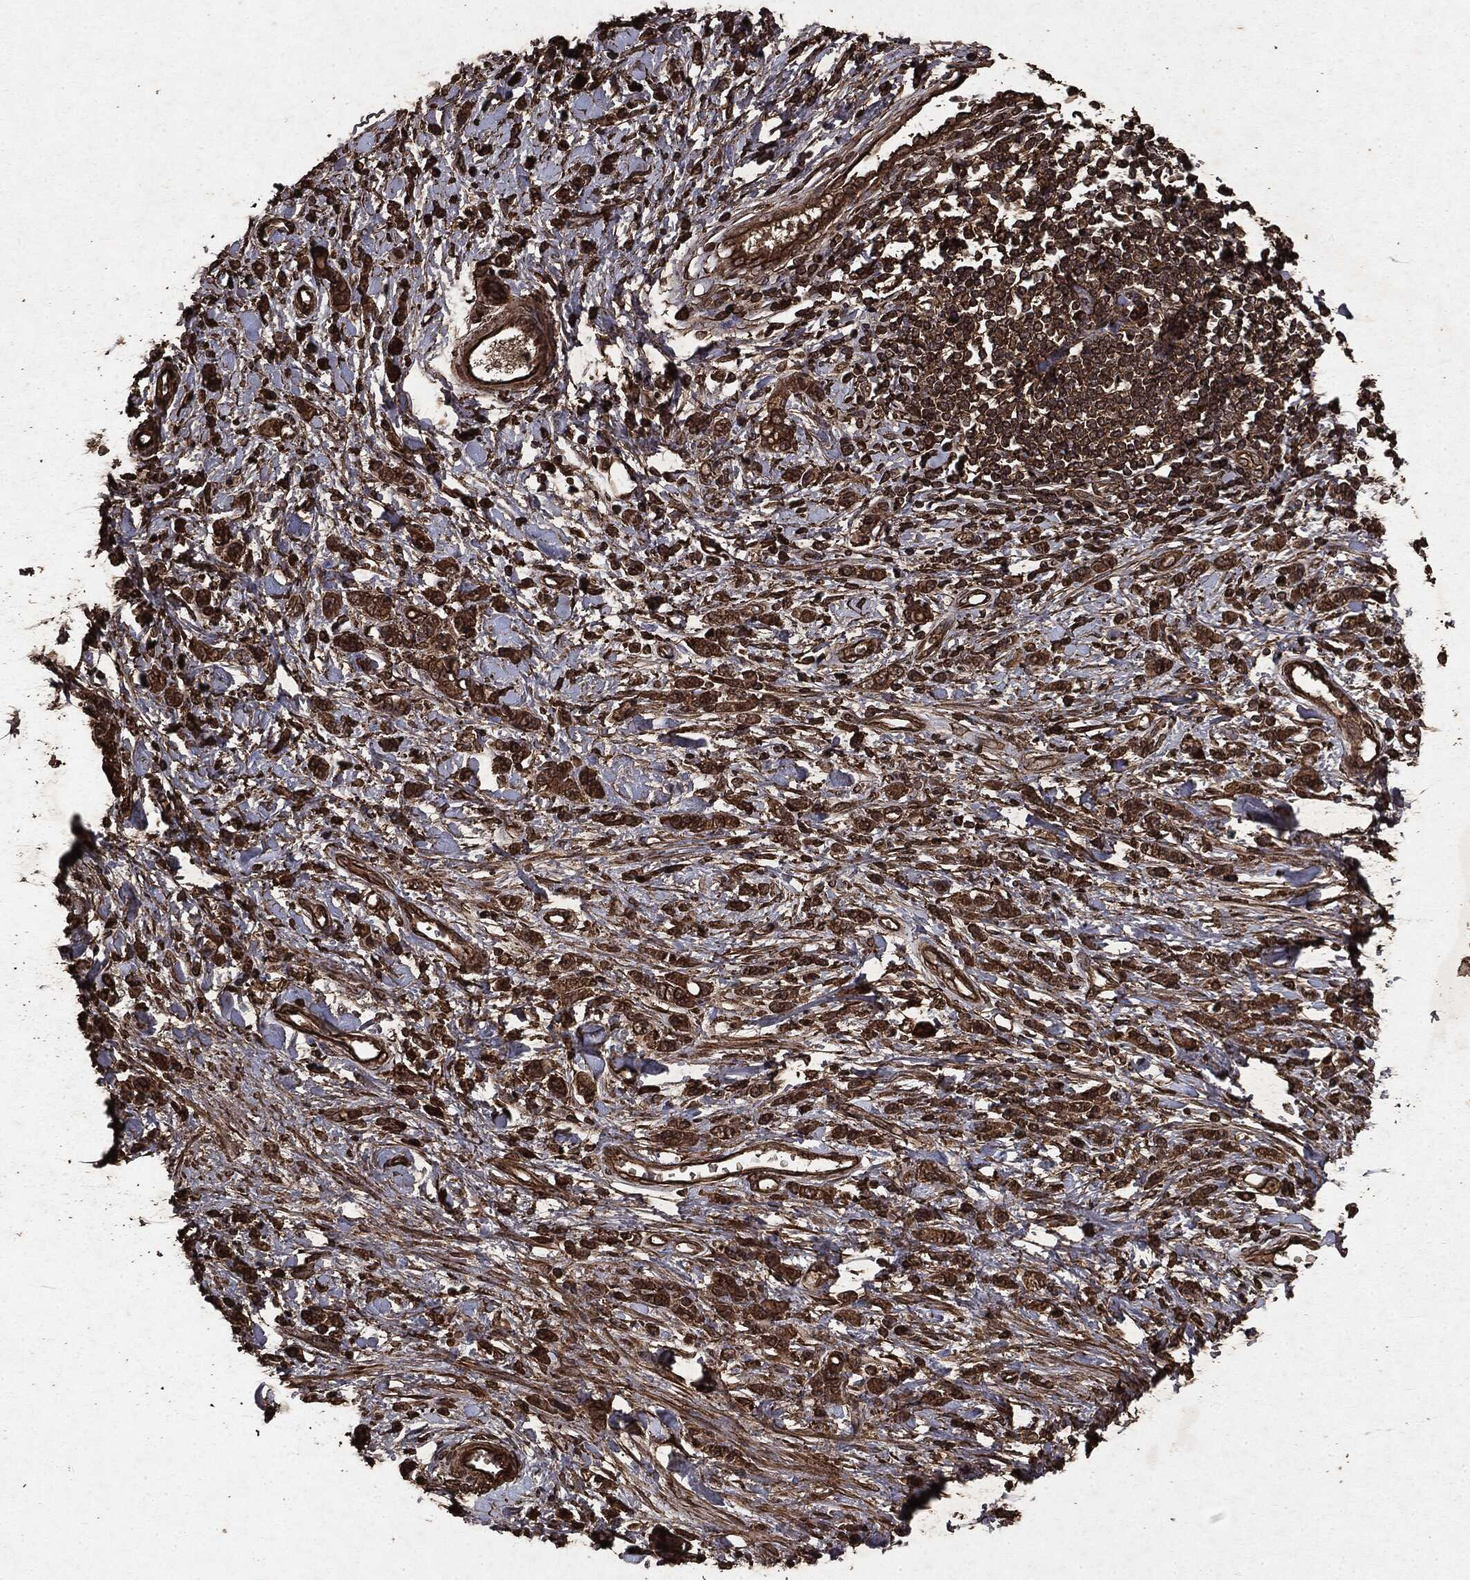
{"staining": {"intensity": "strong", "quantity": ">75%", "location": "cytoplasmic/membranous"}, "tissue": "stomach cancer", "cell_type": "Tumor cells", "image_type": "cancer", "snomed": [{"axis": "morphology", "description": "Adenocarcinoma, NOS"}, {"axis": "topography", "description": "Stomach"}], "caption": "About >75% of tumor cells in human stomach adenocarcinoma show strong cytoplasmic/membranous protein staining as visualized by brown immunohistochemical staining.", "gene": "ARAF", "patient": {"sex": "male", "age": 77}}